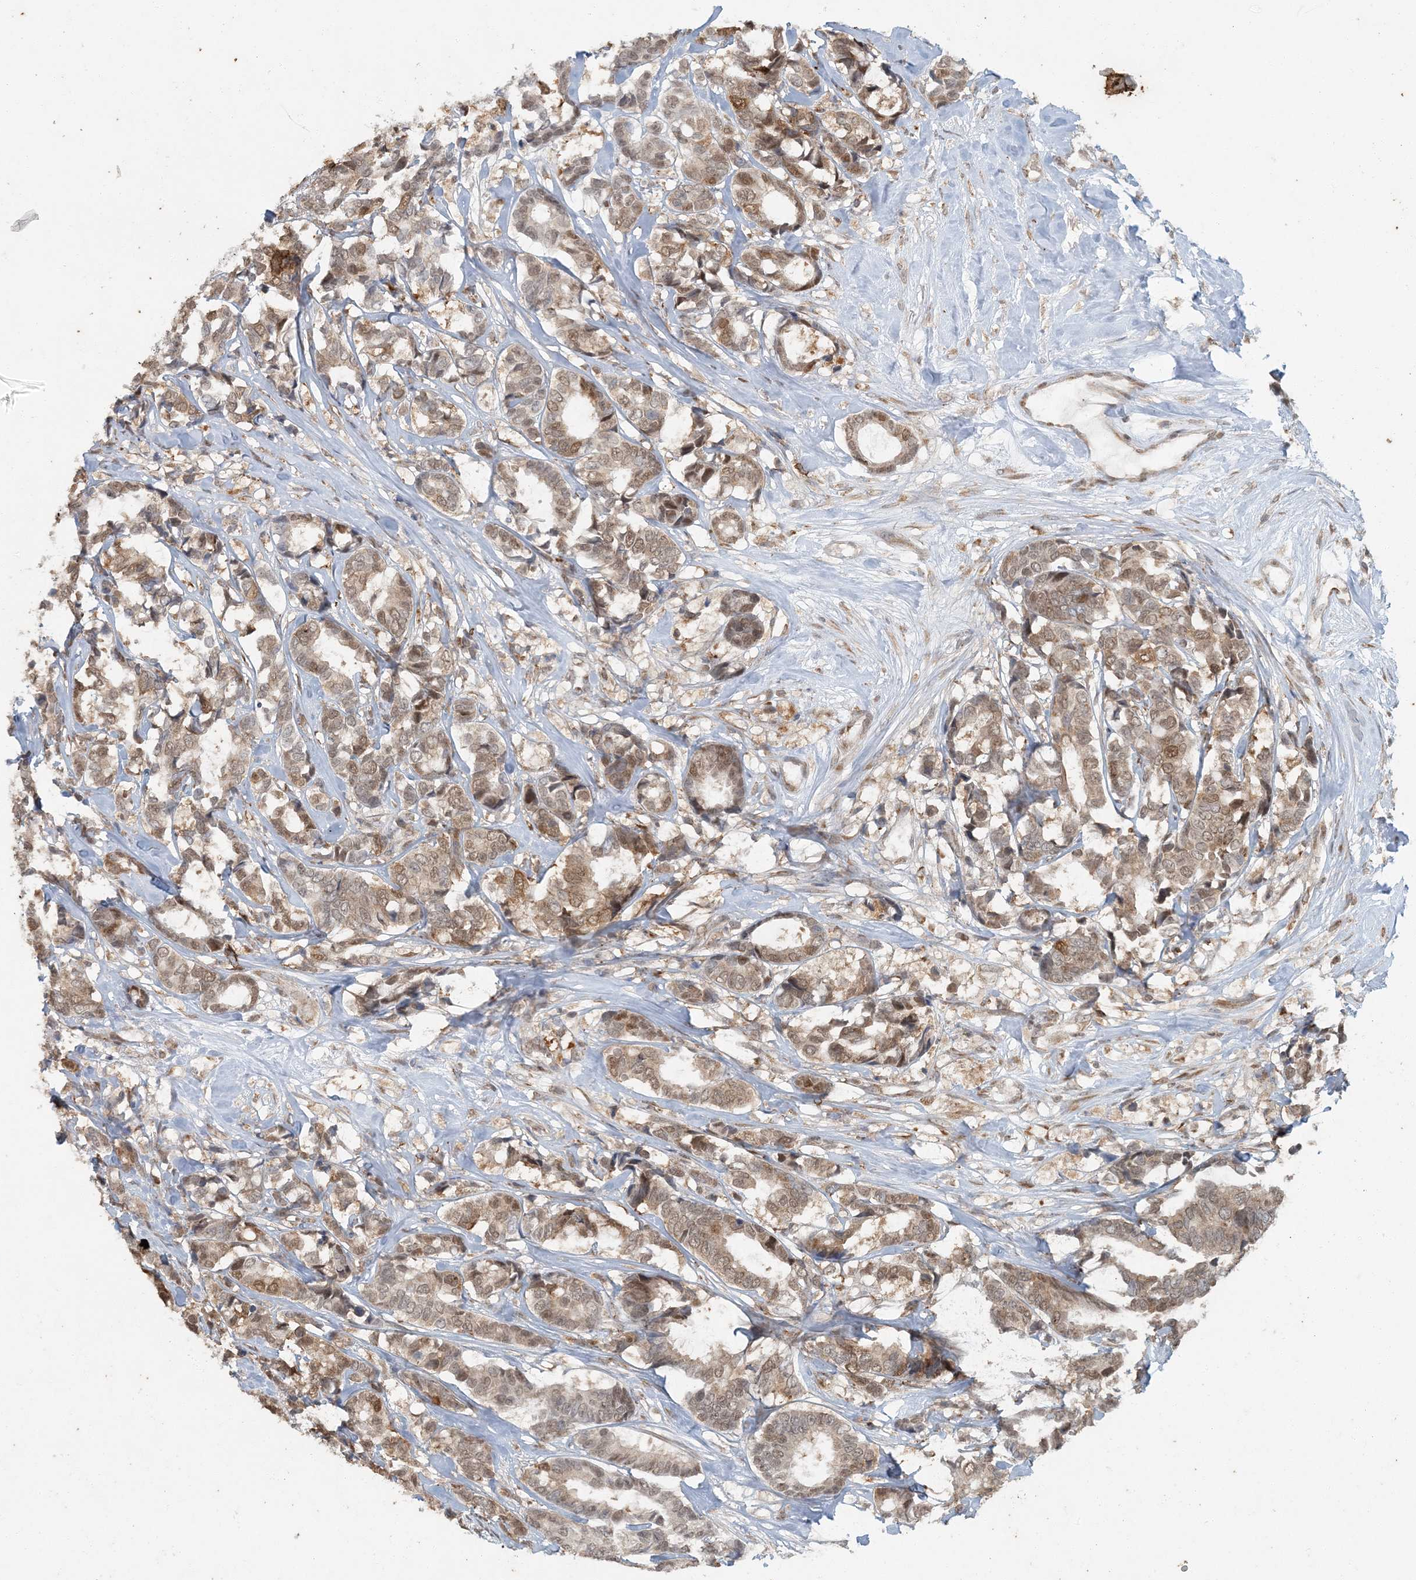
{"staining": {"intensity": "moderate", "quantity": ">75%", "location": "cytoplasmic/membranous,nuclear"}, "tissue": "breast cancer", "cell_type": "Tumor cells", "image_type": "cancer", "snomed": [{"axis": "morphology", "description": "Duct carcinoma"}, {"axis": "topography", "description": "Breast"}], "caption": "Protein expression analysis of human breast cancer (invasive ductal carcinoma) reveals moderate cytoplasmic/membranous and nuclear staining in approximately >75% of tumor cells.", "gene": "AK9", "patient": {"sex": "female", "age": 87}}